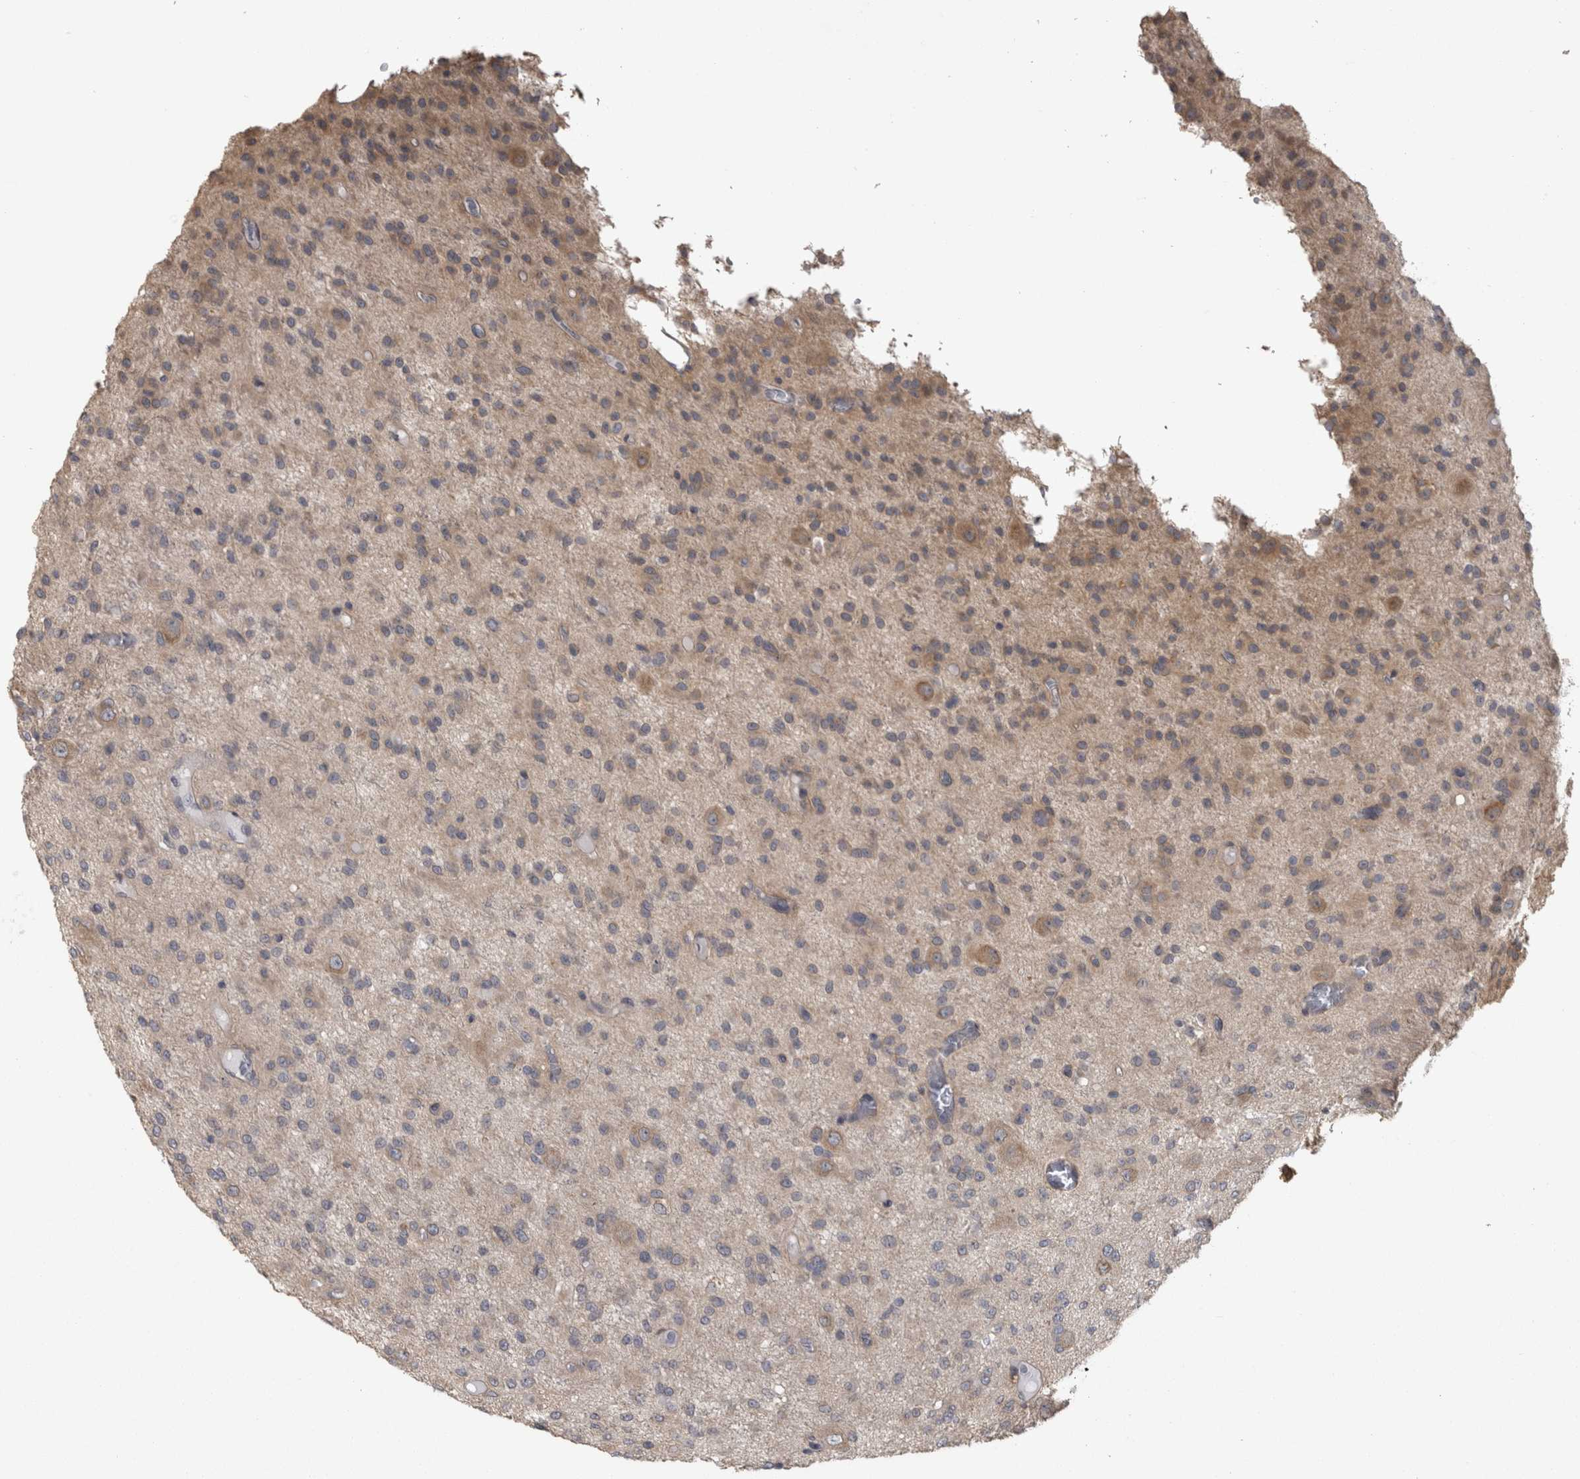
{"staining": {"intensity": "weak", "quantity": "<25%", "location": "cytoplasmic/membranous"}, "tissue": "glioma", "cell_type": "Tumor cells", "image_type": "cancer", "snomed": [{"axis": "morphology", "description": "Glioma, malignant, High grade"}, {"axis": "topography", "description": "Brain"}], "caption": "Immunohistochemistry of high-grade glioma (malignant) exhibits no staining in tumor cells.", "gene": "RAB29", "patient": {"sex": "female", "age": 59}}